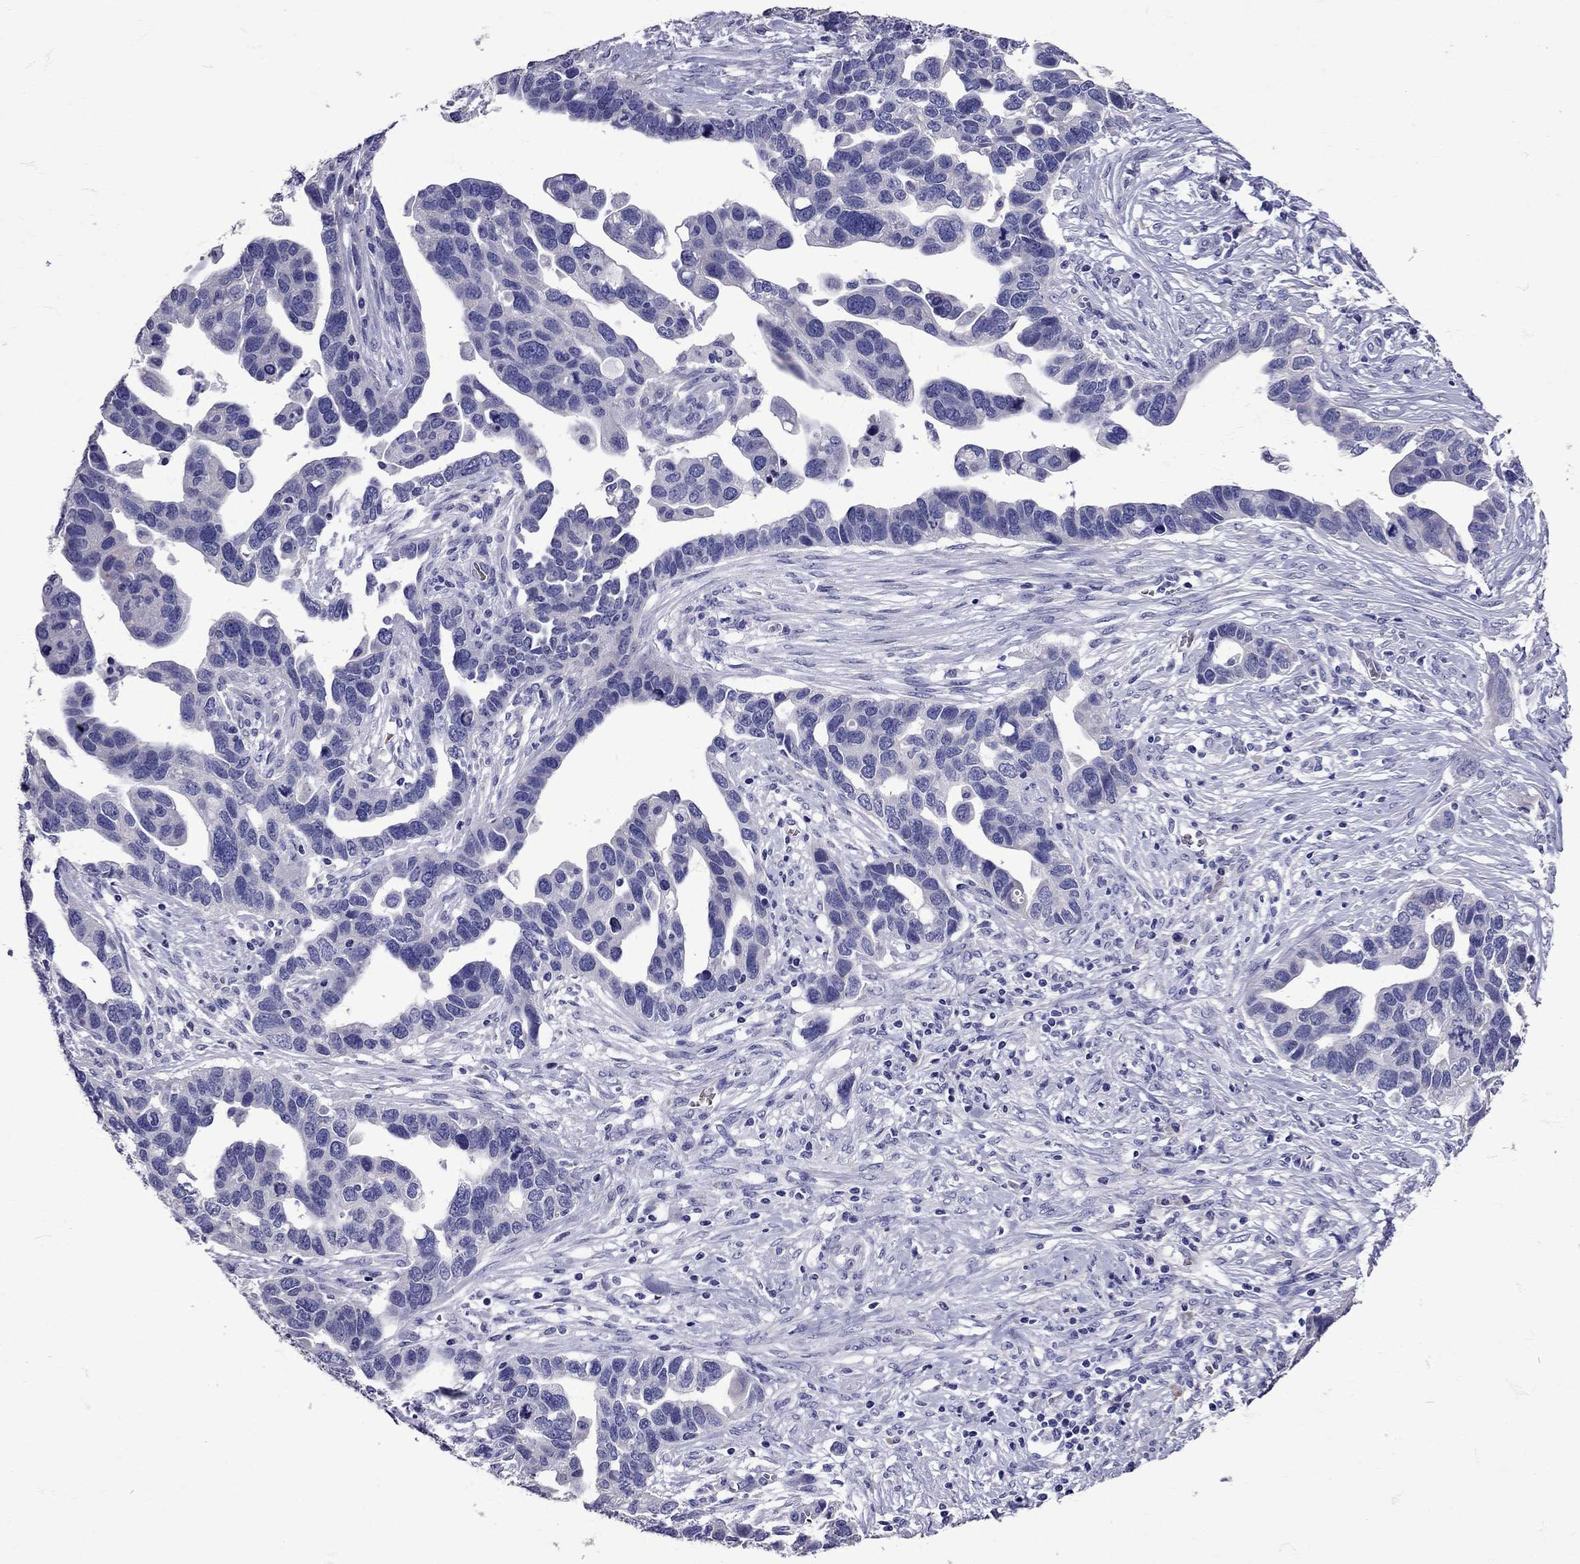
{"staining": {"intensity": "negative", "quantity": "none", "location": "none"}, "tissue": "ovarian cancer", "cell_type": "Tumor cells", "image_type": "cancer", "snomed": [{"axis": "morphology", "description": "Cystadenocarcinoma, serous, NOS"}, {"axis": "topography", "description": "Ovary"}], "caption": "Tumor cells show no significant protein staining in ovarian cancer.", "gene": "TBR1", "patient": {"sex": "female", "age": 54}}